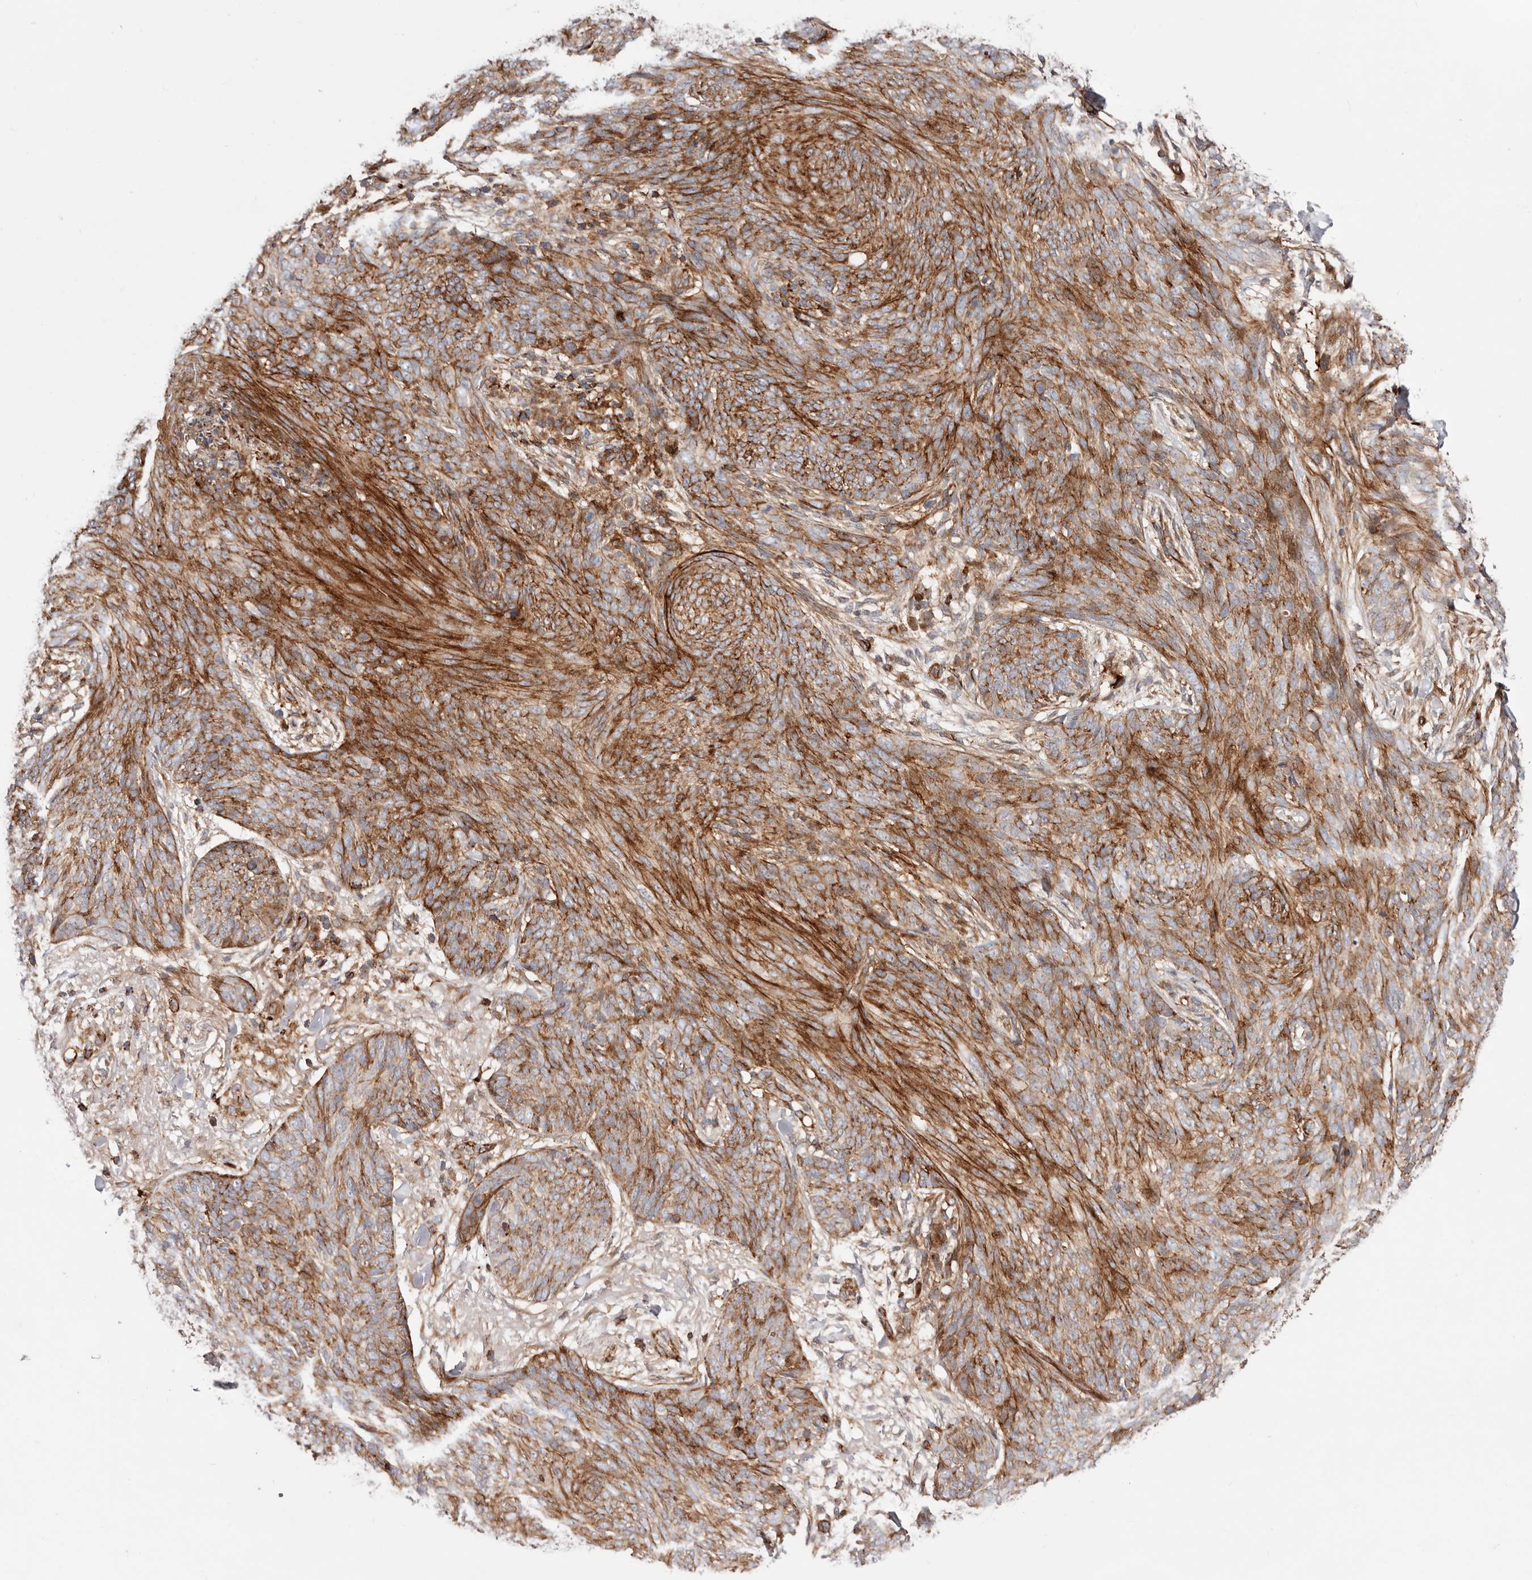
{"staining": {"intensity": "moderate", "quantity": ">75%", "location": "cytoplasmic/membranous"}, "tissue": "skin cancer", "cell_type": "Tumor cells", "image_type": "cancer", "snomed": [{"axis": "morphology", "description": "Basal cell carcinoma"}, {"axis": "topography", "description": "Skin"}], "caption": "Immunohistochemical staining of human basal cell carcinoma (skin) shows moderate cytoplasmic/membranous protein staining in about >75% of tumor cells. Using DAB (brown) and hematoxylin (blue) stains, captured at high magnification using brightfield microscopy.", "gene": "PTPN22", "patient": {"sex": "male", "age": 85}}